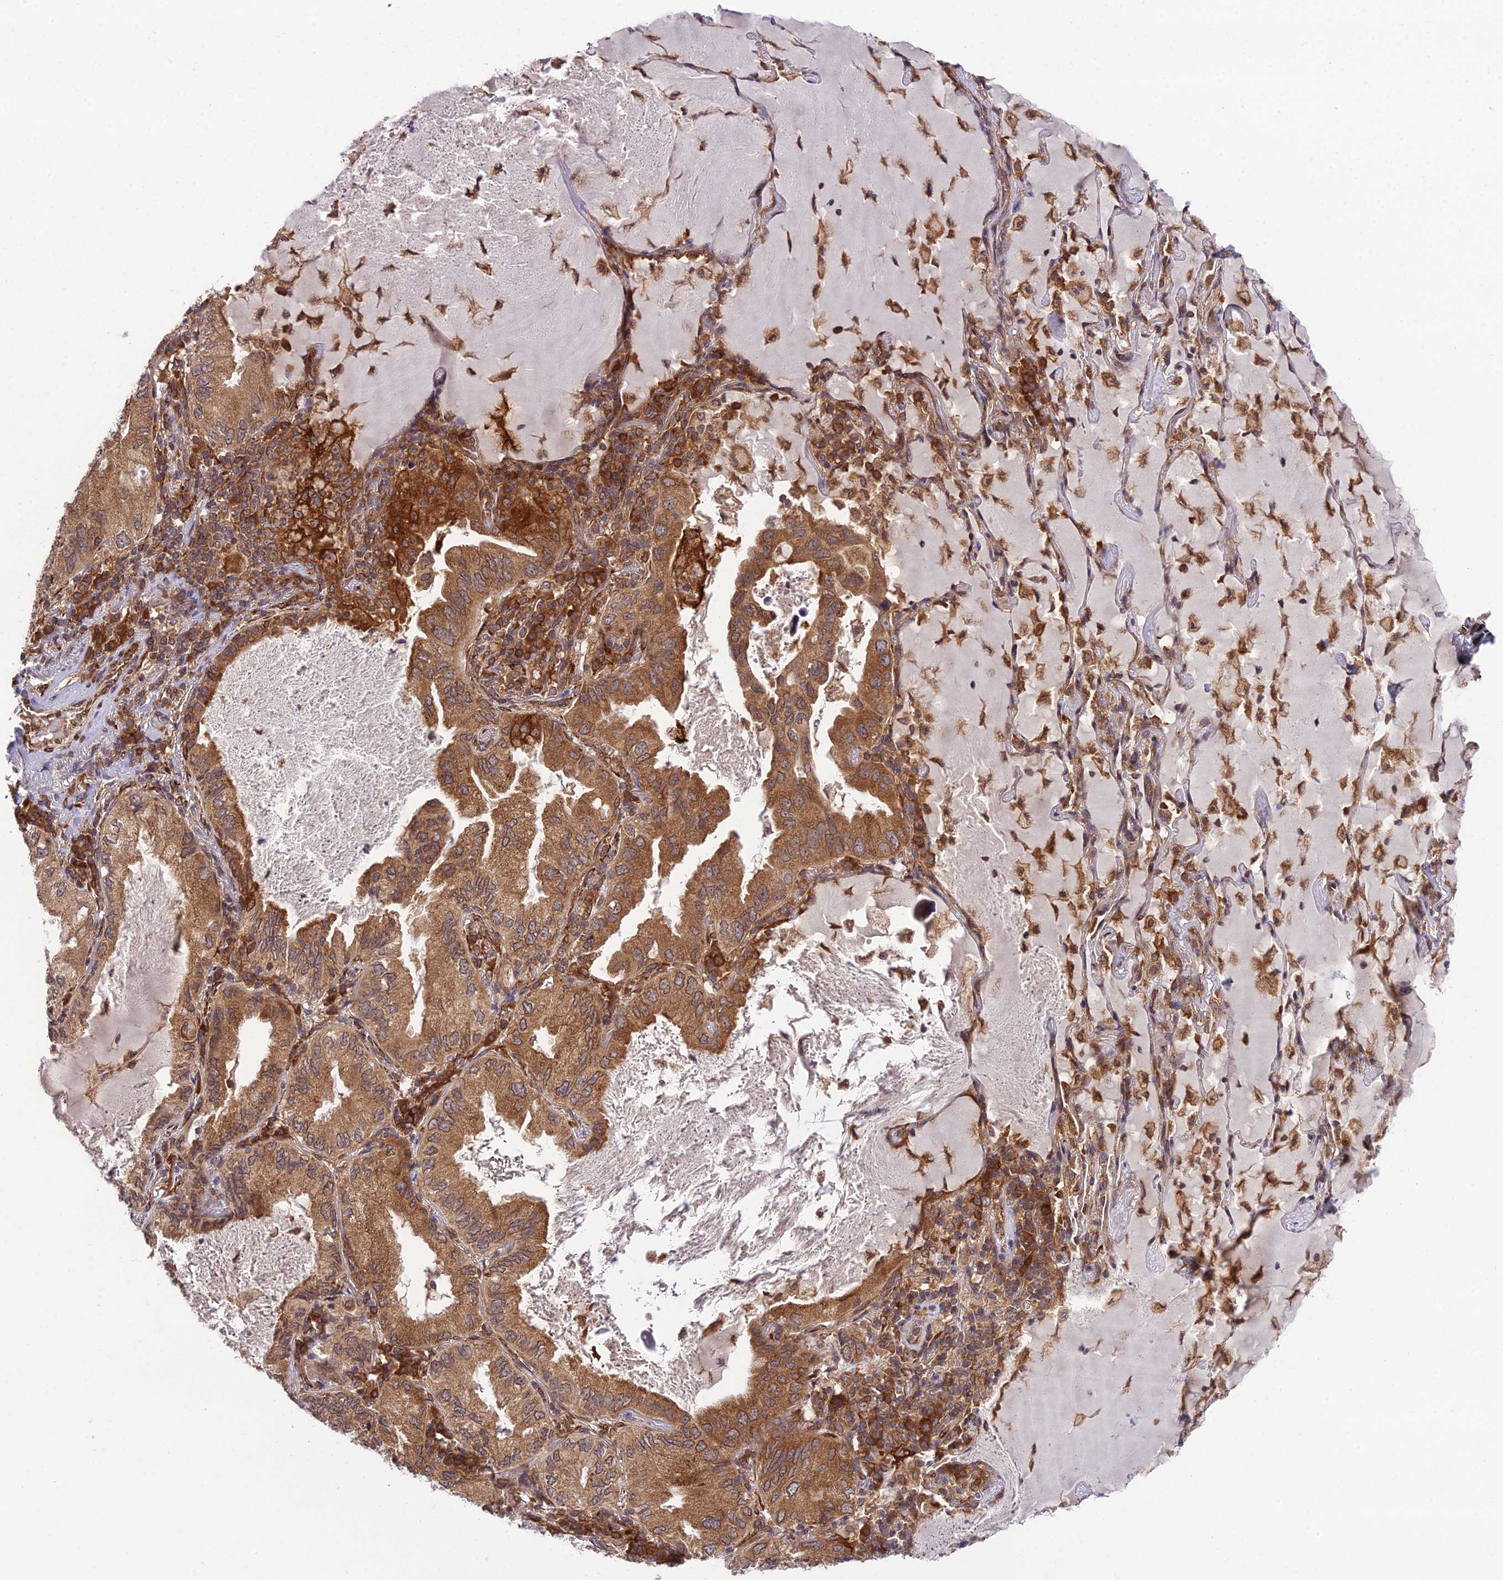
{"staining": {"intensity": "strong", "quantity": ">75%", "location": "cytoplasmic/membranous"}, "tissue": "lung cancer", "cell_type": "Tumor cells", "image_type": "cancer", "snomed": [{"axis": "morphology", "description": "Adenocarcinoma, NOS"}, {"axis": "topography", "description": "Lung"}], "caption": "Strong cytoplasmic/membranous staining for a protein is seen in about >75% of tumor cells of adenocarcinoma (lung) using immunohistochemistry (IHC).", "gene": "DHCR7", "patient": {"sex": "female", "age": 69}}